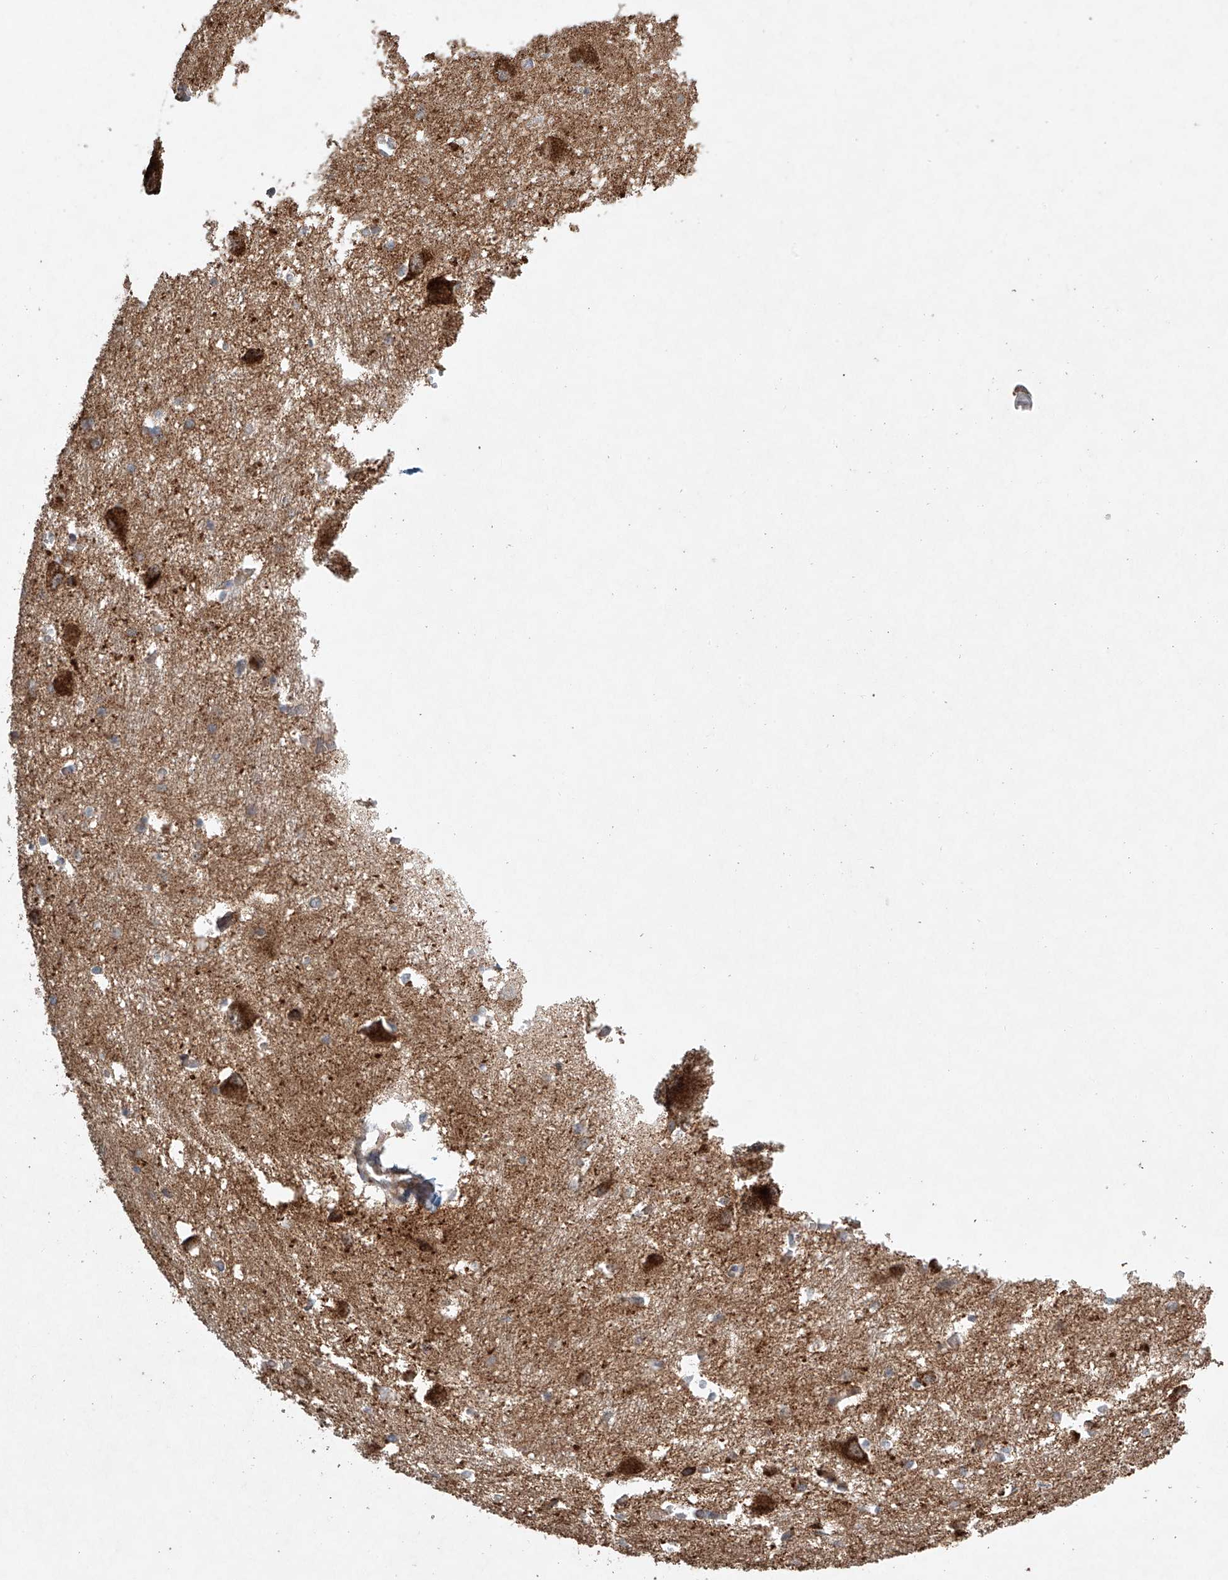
{"staining": {"intensity": "moderate", "quantity": "<25%", "location": "cytoplasmic/membranous"}, "tissue": "caudate", "cell_type": "Glial cells", "image_type": "normal", "snomed": [{"axis": "morphology", "description": "Normal tissue, NOS"}, {"axis": "topography", "description": "Lateral ventricle wall"}], "caption": "Glial cells demonstrate moderate cytoplasmic/membranous staining in about <25% of cells in benign caudate. (DAB = brown stain, brightfield microscopy at high magnification).", "gene": "DCAF11", "patient": {"sex": "male", "age": 37}}